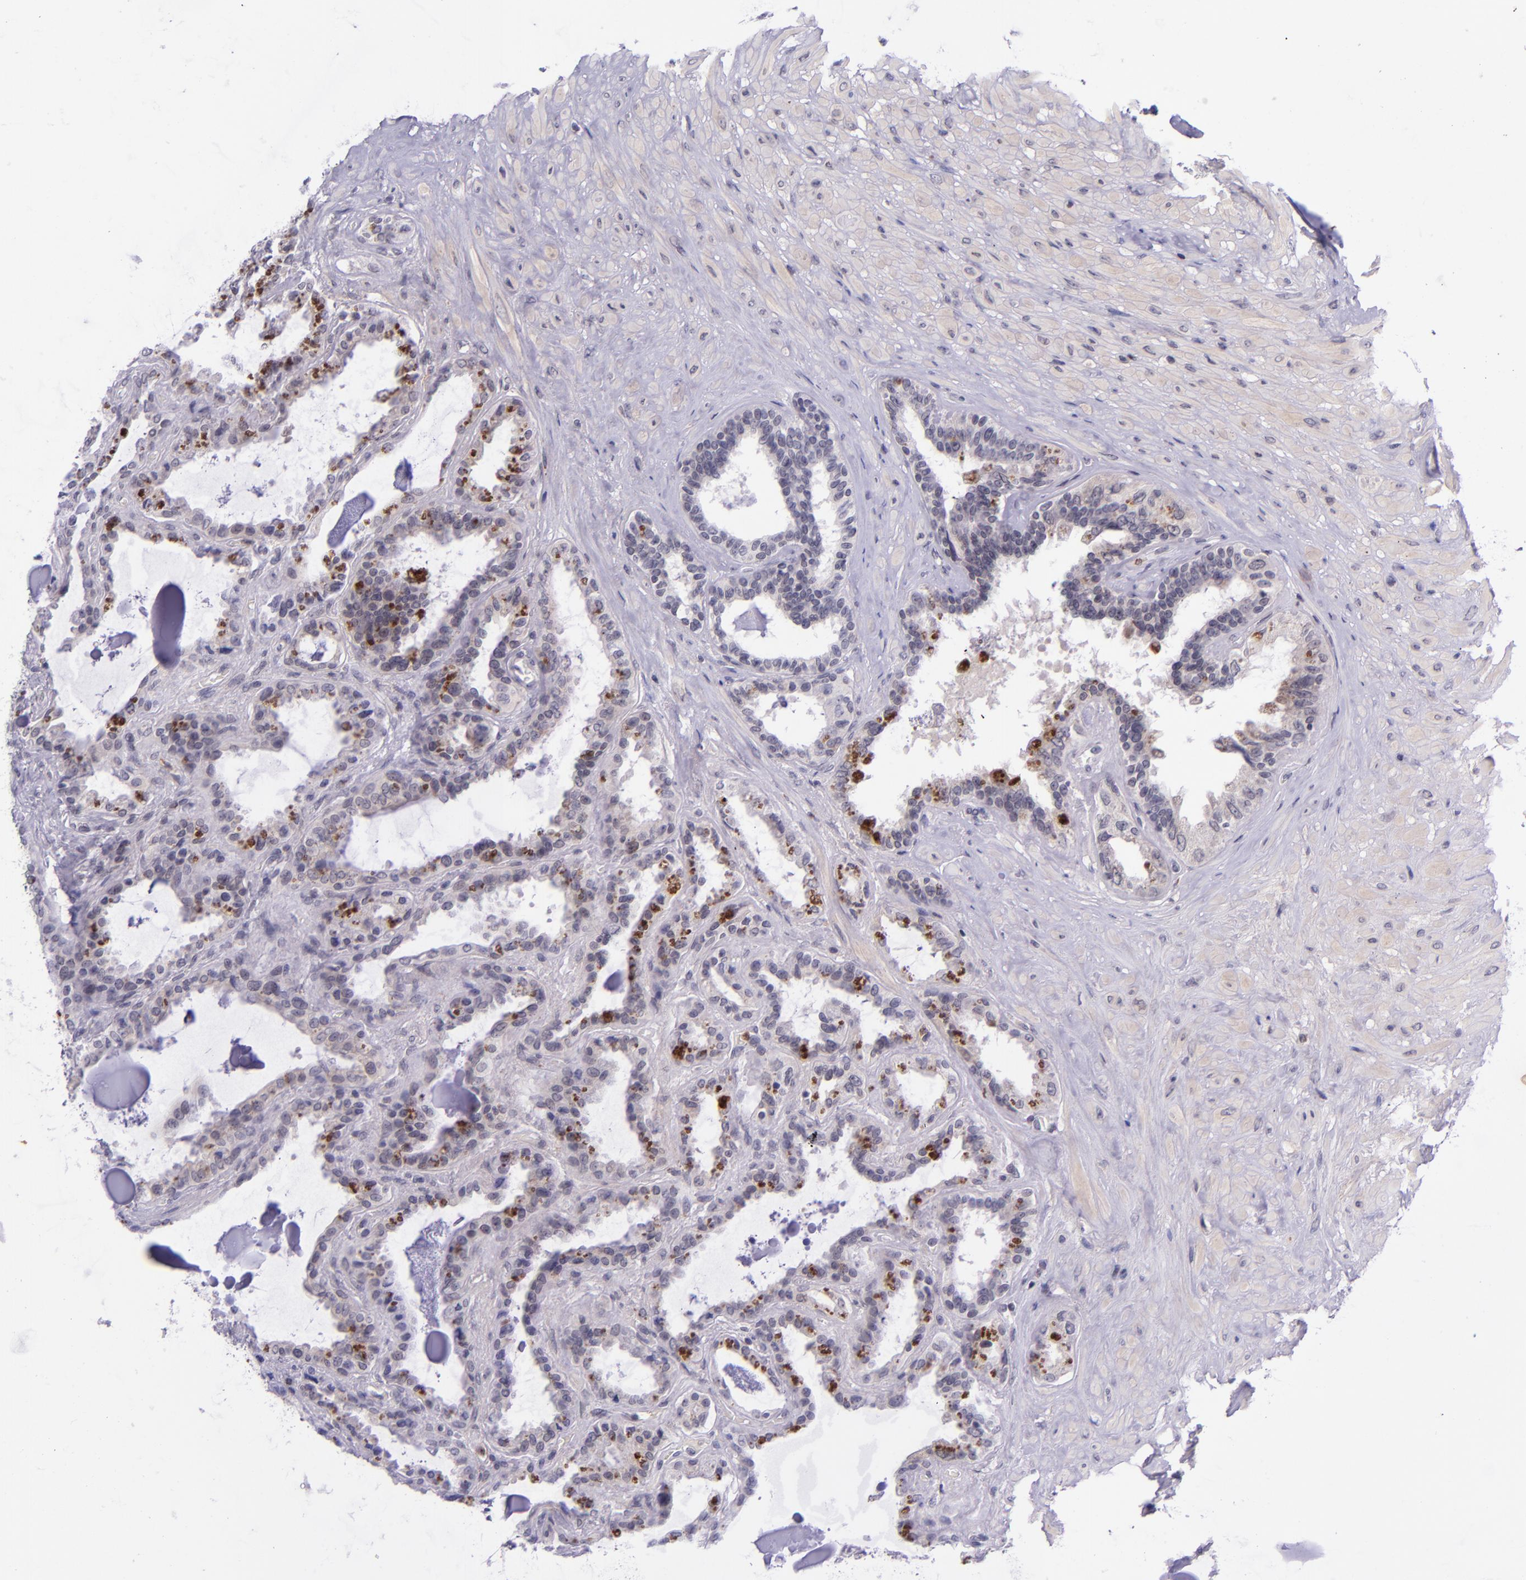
{"staining": {"intensity": "moderate", "quantity": "<25%", "location": "cytoplasmic/membranous"}, "tissue": "seminal vesicle", "cell_type": "Glandular cells", "image_type": "normal", "snomed": [{"axis": "morphology", "description": "Normal tissue, NOS"}, {"axis": "morphology", "description": "Inflammation, NOS"}, {"axis": "topography", "description": "Urinary bladder"}, {"axis": "topography", "description": "Prostate"}, {"axis": "topography", "description": "Seminal veicle"}], "caption": "Immunohistochemical staining of unremarkable human seminal vesicle shows <25% levels of moderate cytoplasmic/membranous protein expression in about <25% of glandular cells.", "gene": "SELL", "patient": {"sex": "male", "age": 82}}